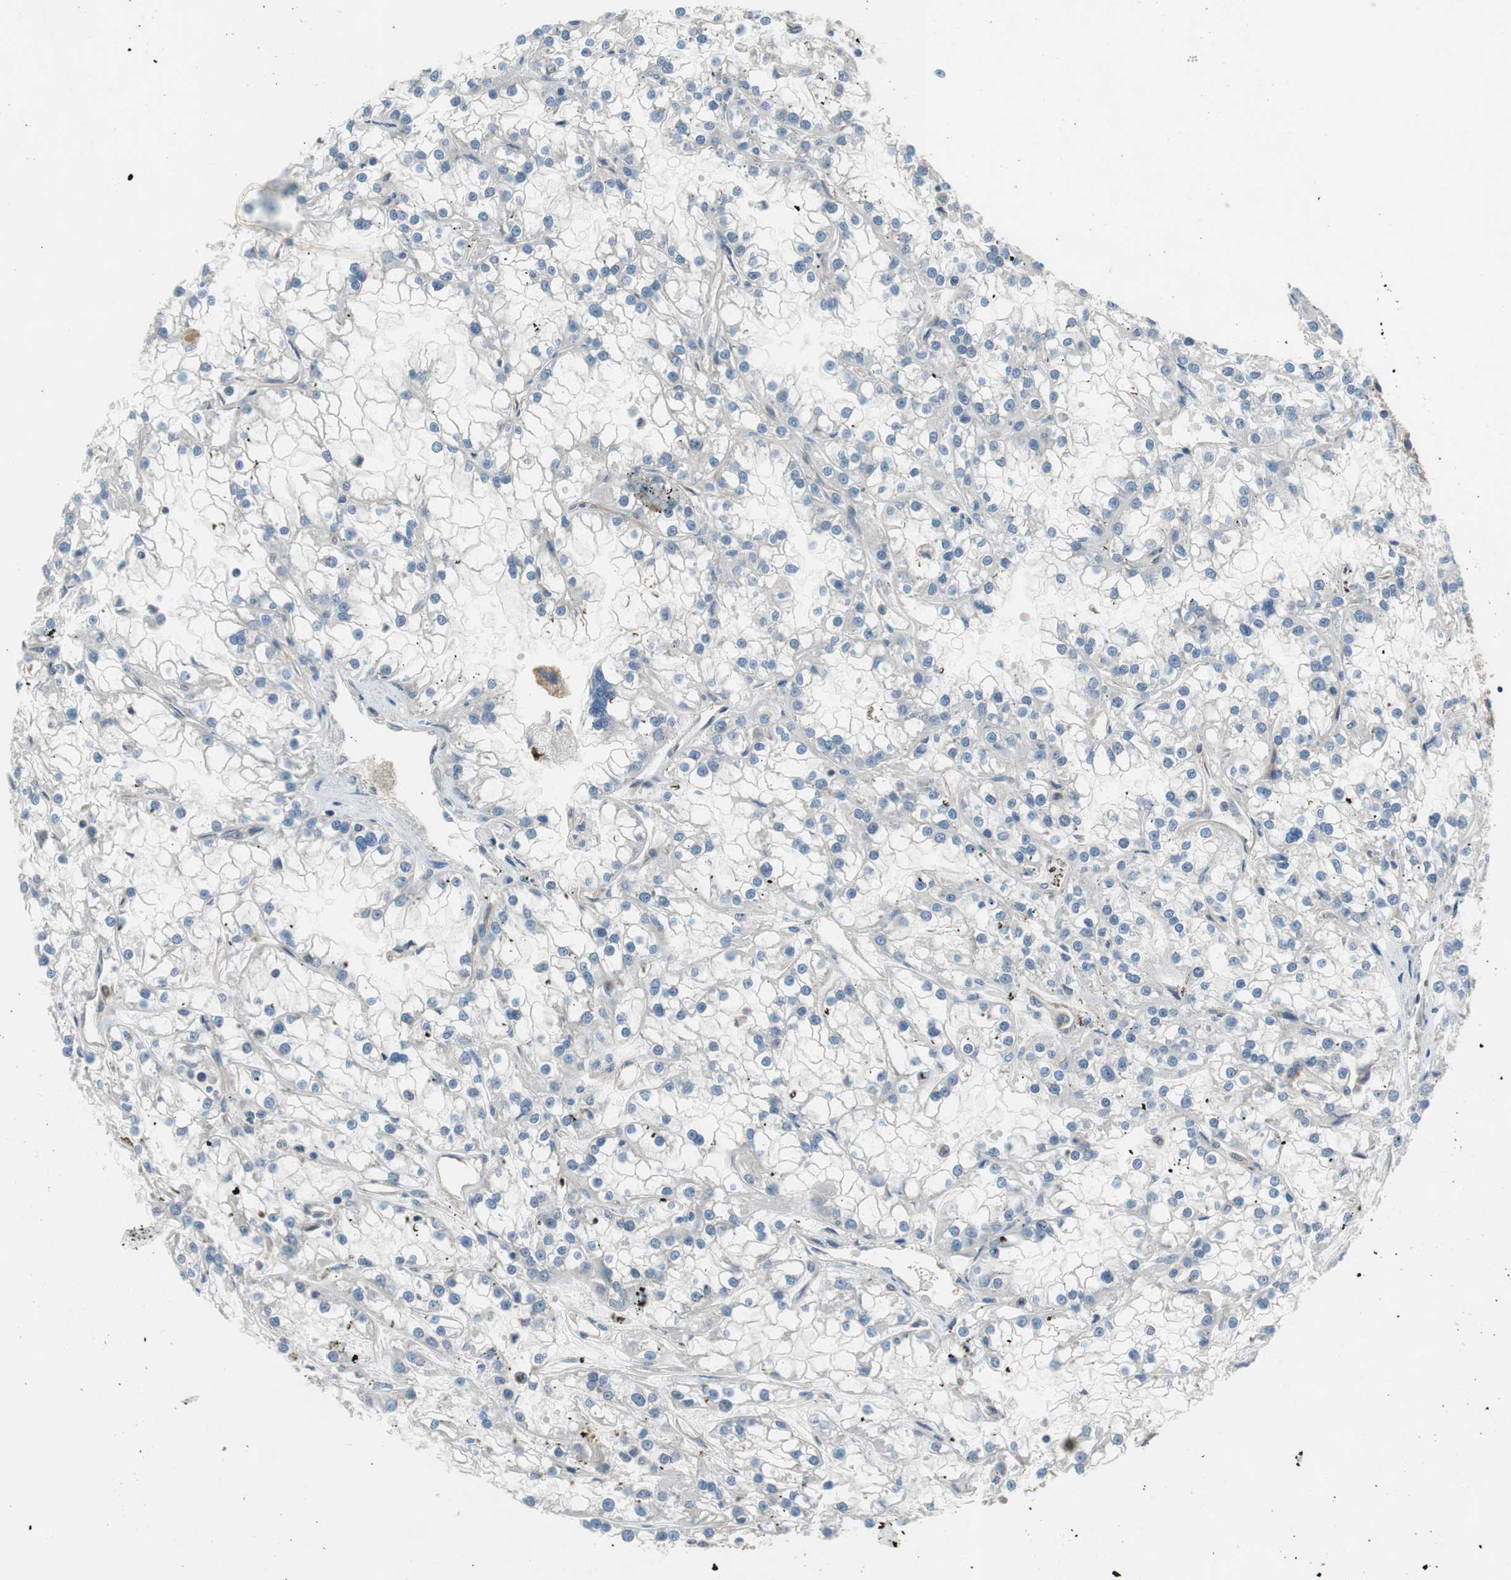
{"staining": {"intensity": "weak", "quantity": "<25%", "location": "cytoplasmic/membranous"}, "tissue": "renal cancer", "cell_type": "Tumor cells", "image_type": "cancer", "snomed": [{"axis": "morphology", "description": "Adenocarcinoma, NOS"}, {"axis": "topography", "description": "Kidney"}], "caption": "The immunohistochemistry micrograph has no significant staining in tumor cells of adenocarcinoma (renal) tissue. (DAB (3,3'-diaminobenzidine) immunohistochemistry, high magnification).", "gene": "CALML3", "patient": {"sex": "female", "age": 52}}